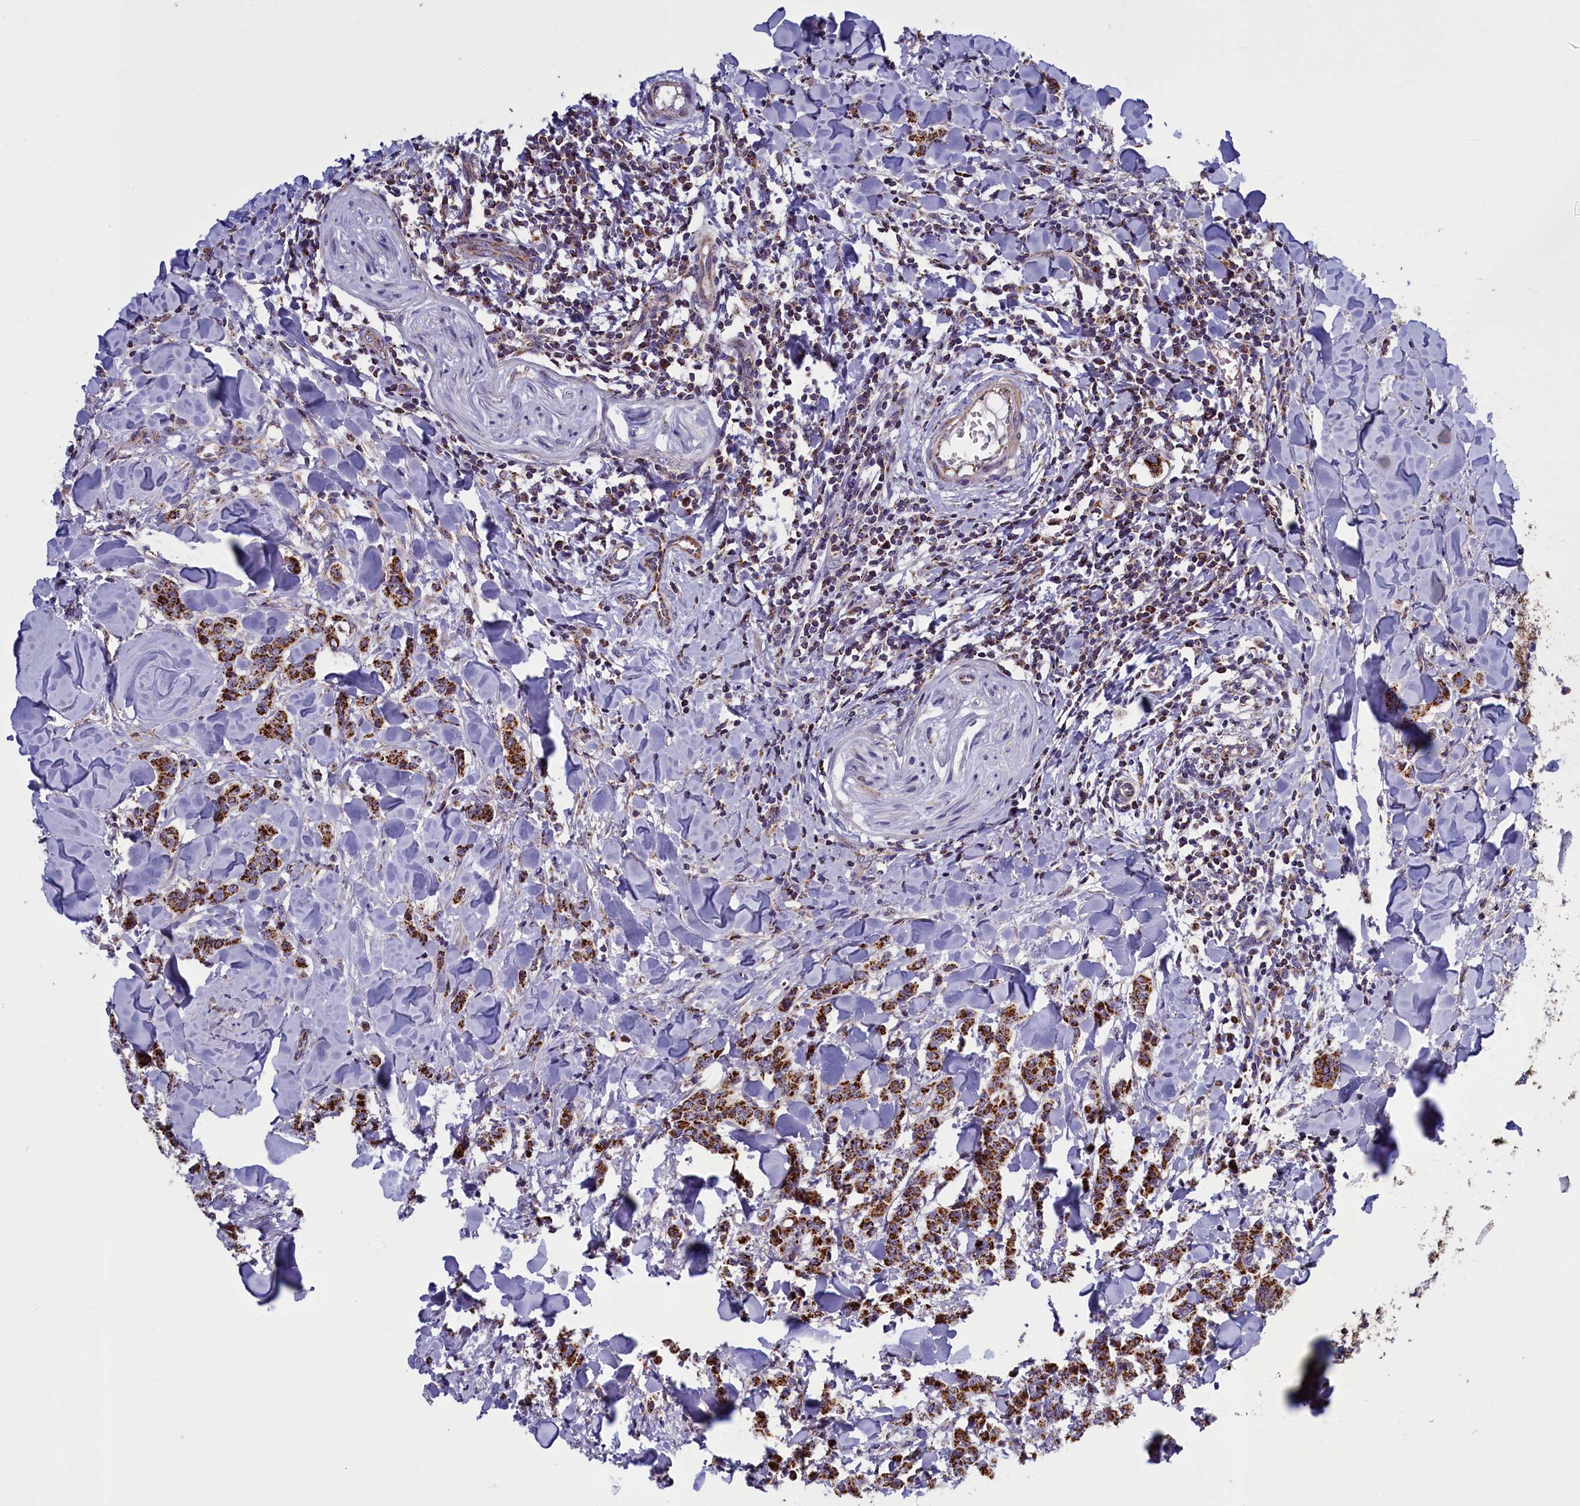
{"staining": {"intensity": "strong", "quantity": ">75%", "location": "cytoplasmic/membranous"}, "tissue": "breast cancer", "cell_type": "Tumor cells", "image_type": "cancer", "snomed": [{"axis": "morphology", "description": "Duct carcinoma"}, {"axis": "topography", "description": "Breast"}], "caption": "Immunohistochemical staining of infiltrating ductal carcinoma (breast) shows high levels of strong cytoplasmic/membranous positivity in approximately >75% of tumor cells.", "gene": "IFT122", "patient": {"sex": "female", "age": 40}}